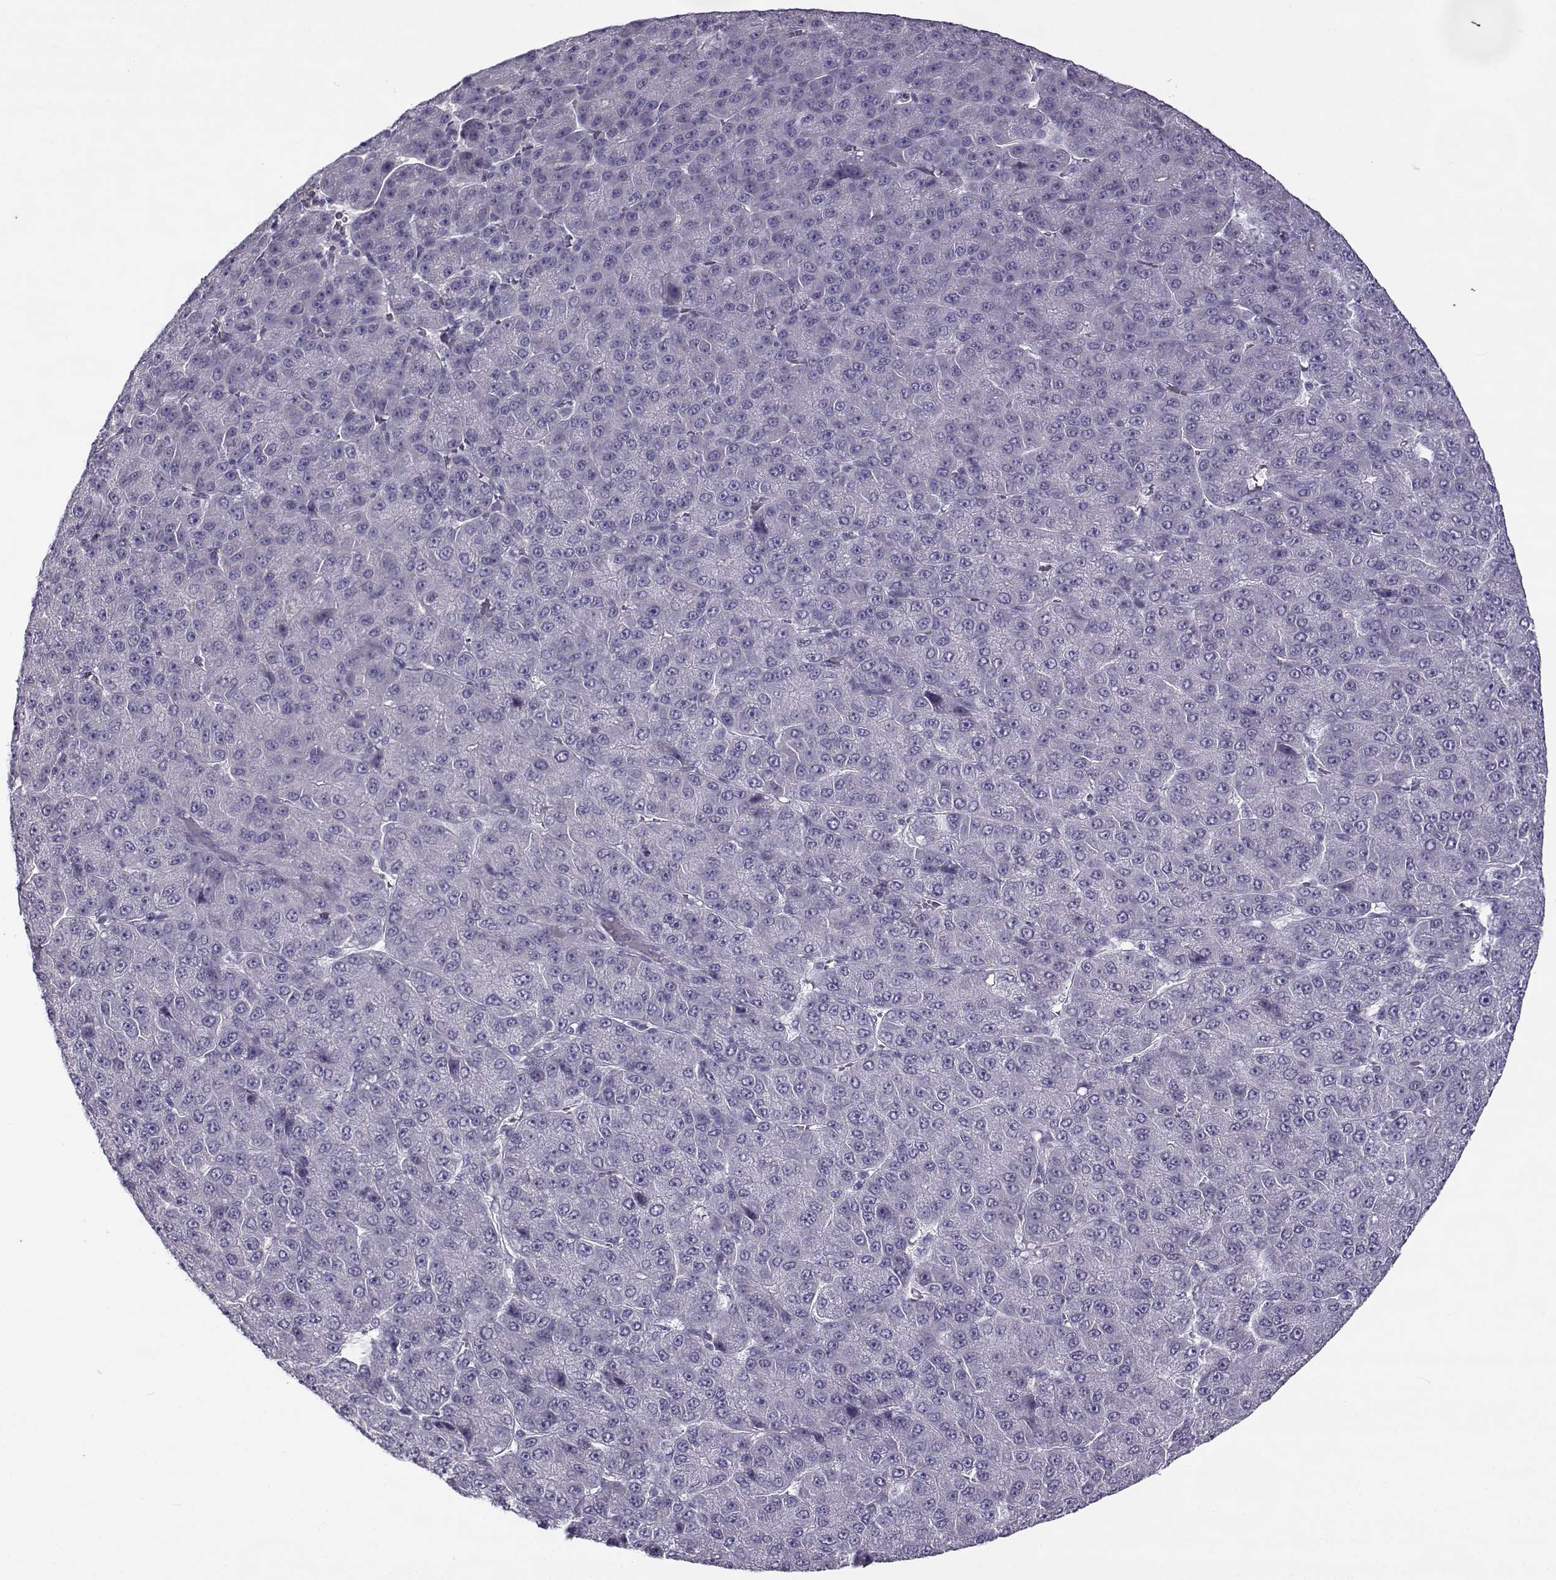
{"staining": {"intensity": "negative", "quantity": "none", "location": "none"}, "tissue": "liver cancer", "cell_type": "Tumor cells", "image_type": "cancer", "snomed": [{"axis": "morphology", "description": "Carcinoma, Hepatocellular, NOS"}, {"axis": "topography", "description": "Liver"}], "caption": "Photomicrograph shows no protein staining in tumor cells of liver cancer tissue.", "gene": "TEX55", "patient": {"sex": "male", "age": 67}}